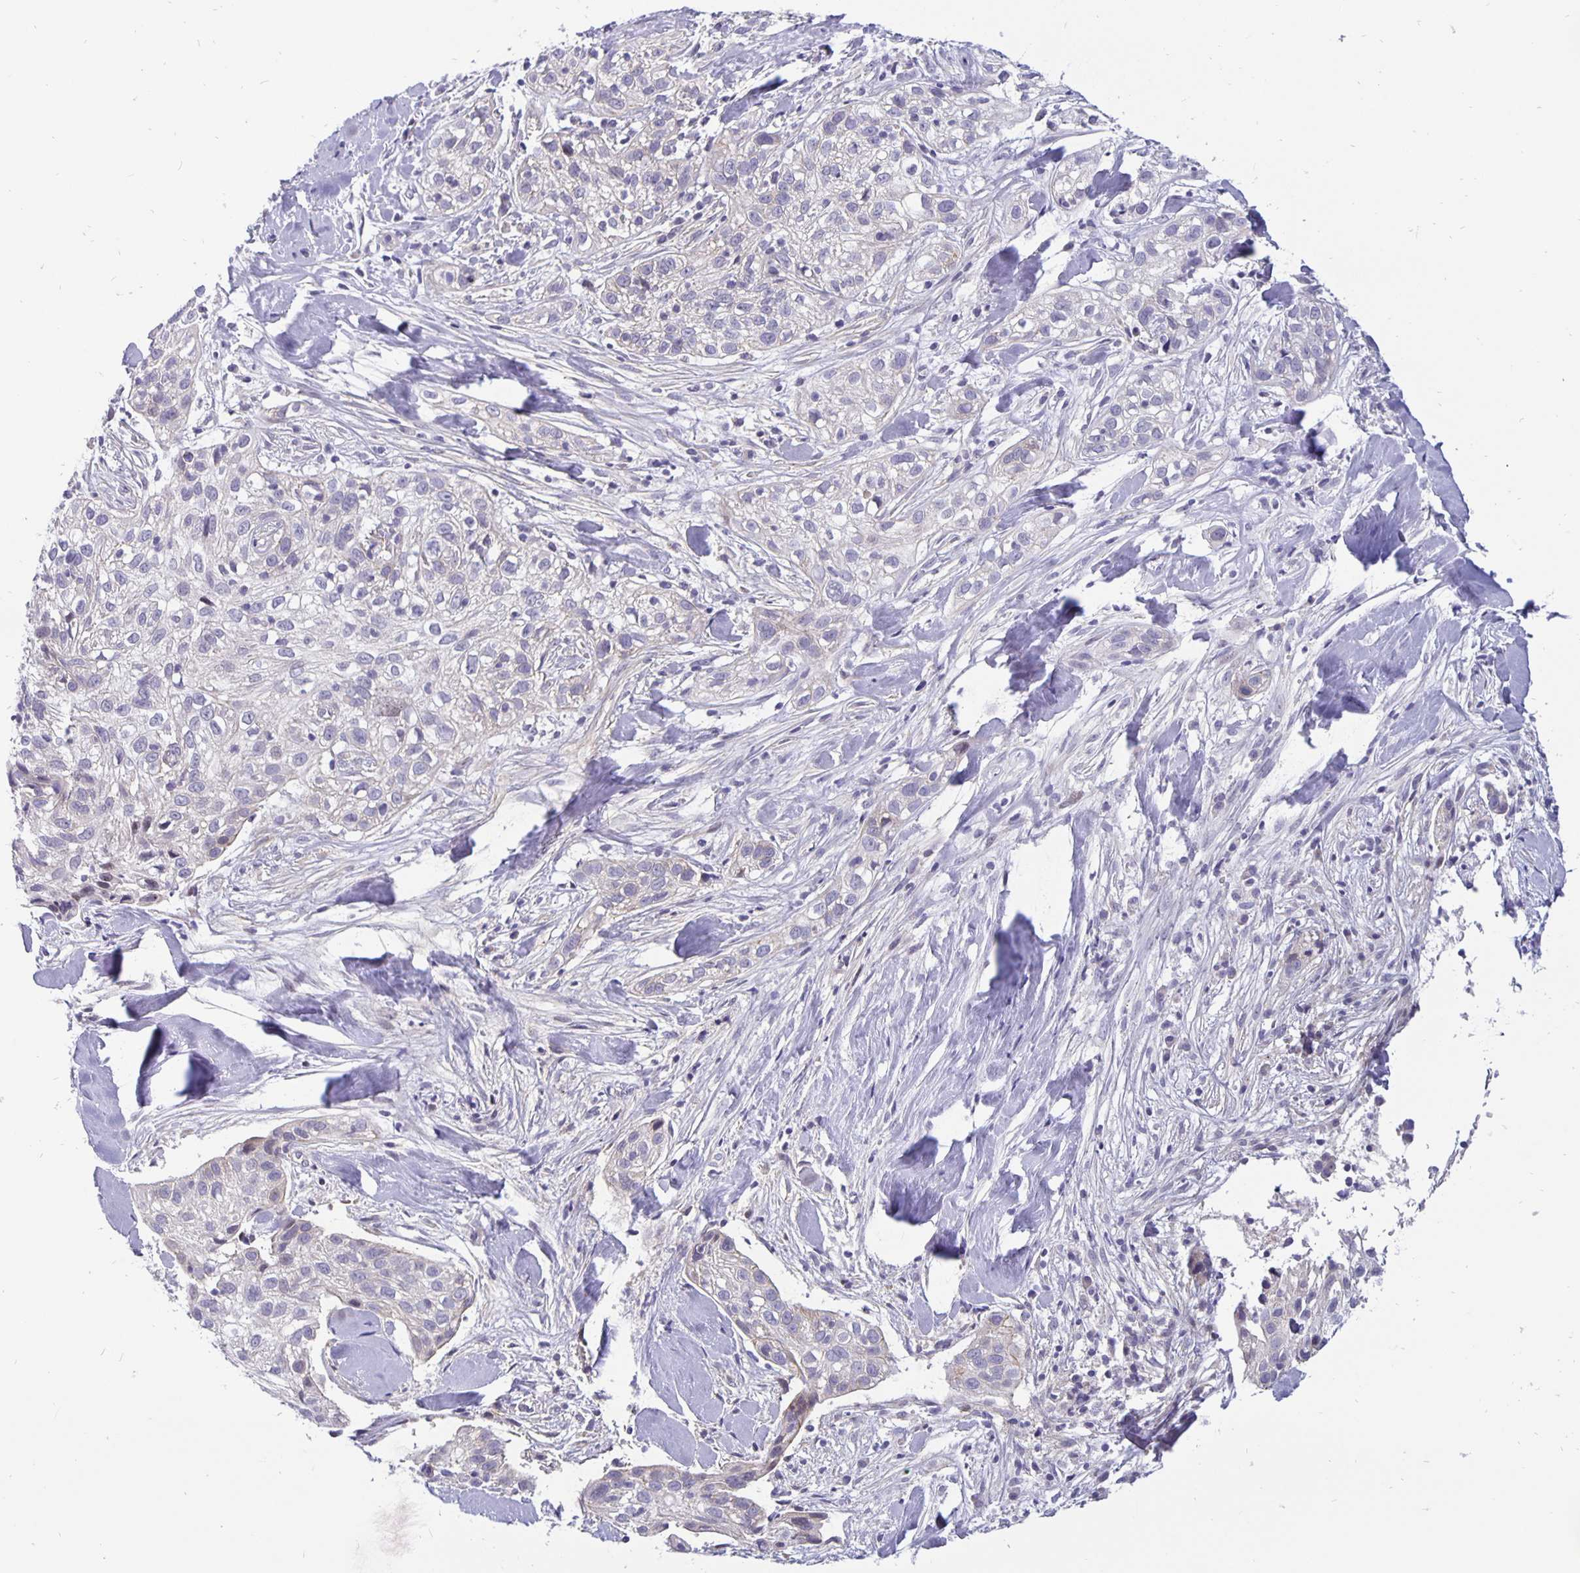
{"staining": {"intensity": "negative", "quantity": "none", "location": "none"}, "tissue": "skin cancer", "cell_type": "Tumor cells", "image_type": "cancer", "snomed": [{"axis": "morphology", "description": "Squamous cell carcinoma, NOS"}, {"axis": "topography", "description": "Skin"}], "caption": "An image of human skin squamous cell carcinoma is negative for staining in tumor cells. Nuclei are stained in blue.", "gene": "ERBB2", "patient": {"sex": "male", "age": 82}}